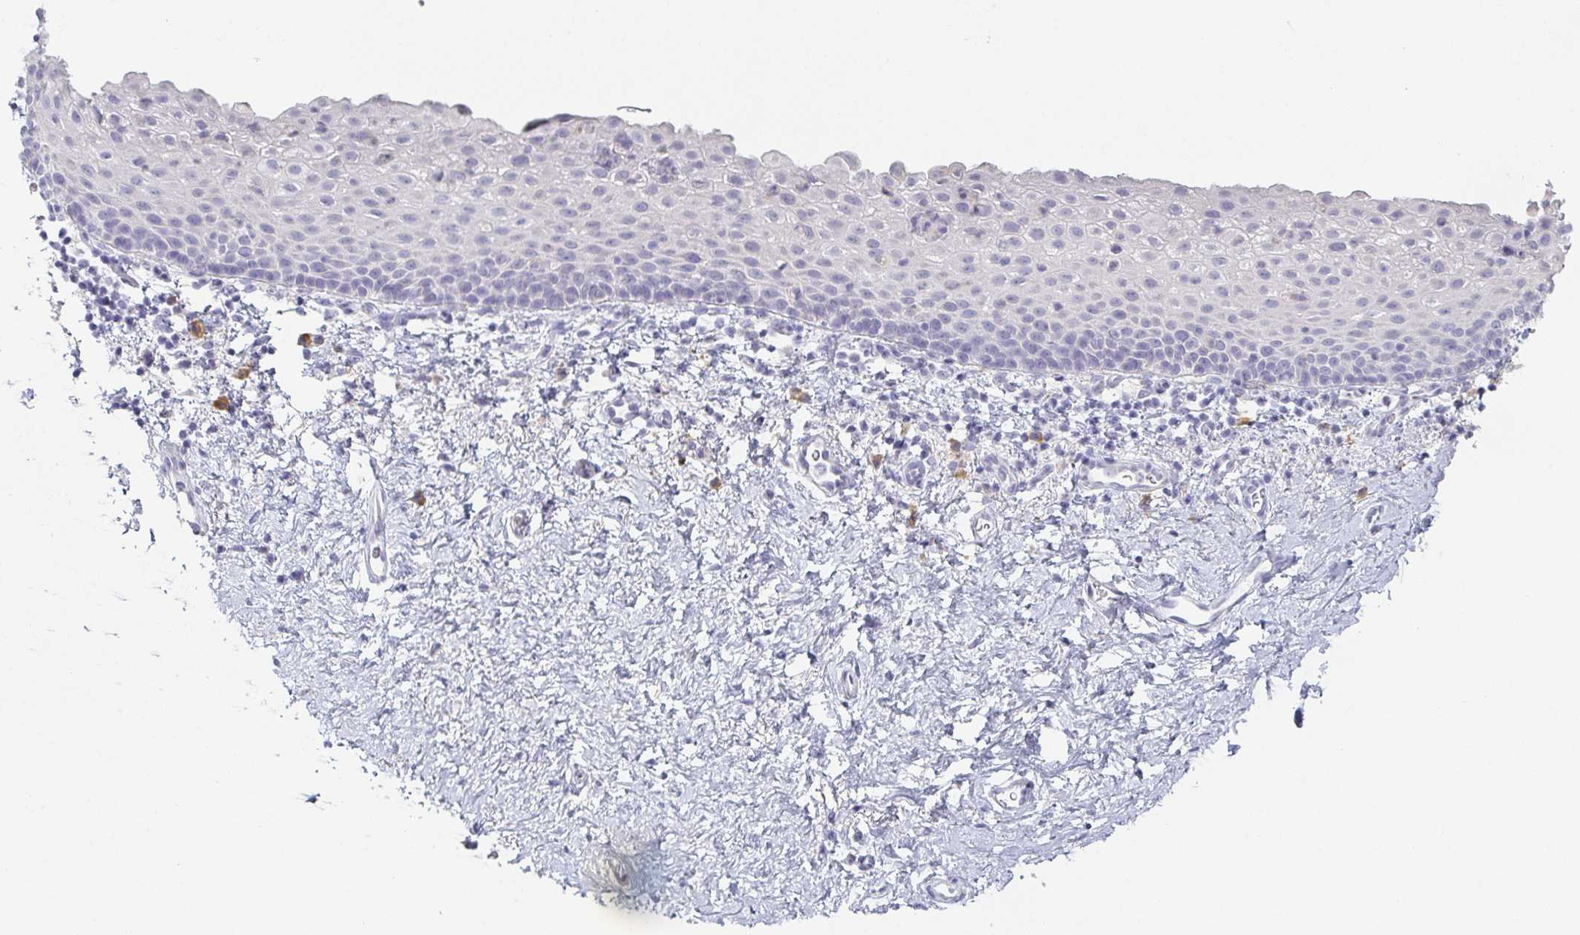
{"staining": {"intensity": "negative", "quantity": "none", "location": "none"}, "tissue": "vagina", "cell_type": "Squamous epithelial cells", "image_type": "normal", "snomed": [{"axis": "morphology", "description": "Normal tissue, NOS"}, {"axis": "topography", "description": "Vagina"}], "caption": "There is no significant positivity in squamous epithelial cells of vagina. (Brightfield microscopy of DAB (3,3'-diaminobenzidine) immunohistochemistry at high magnification).", "gene": "PRR27", "patient": {"sex": "female", "age": 61}}